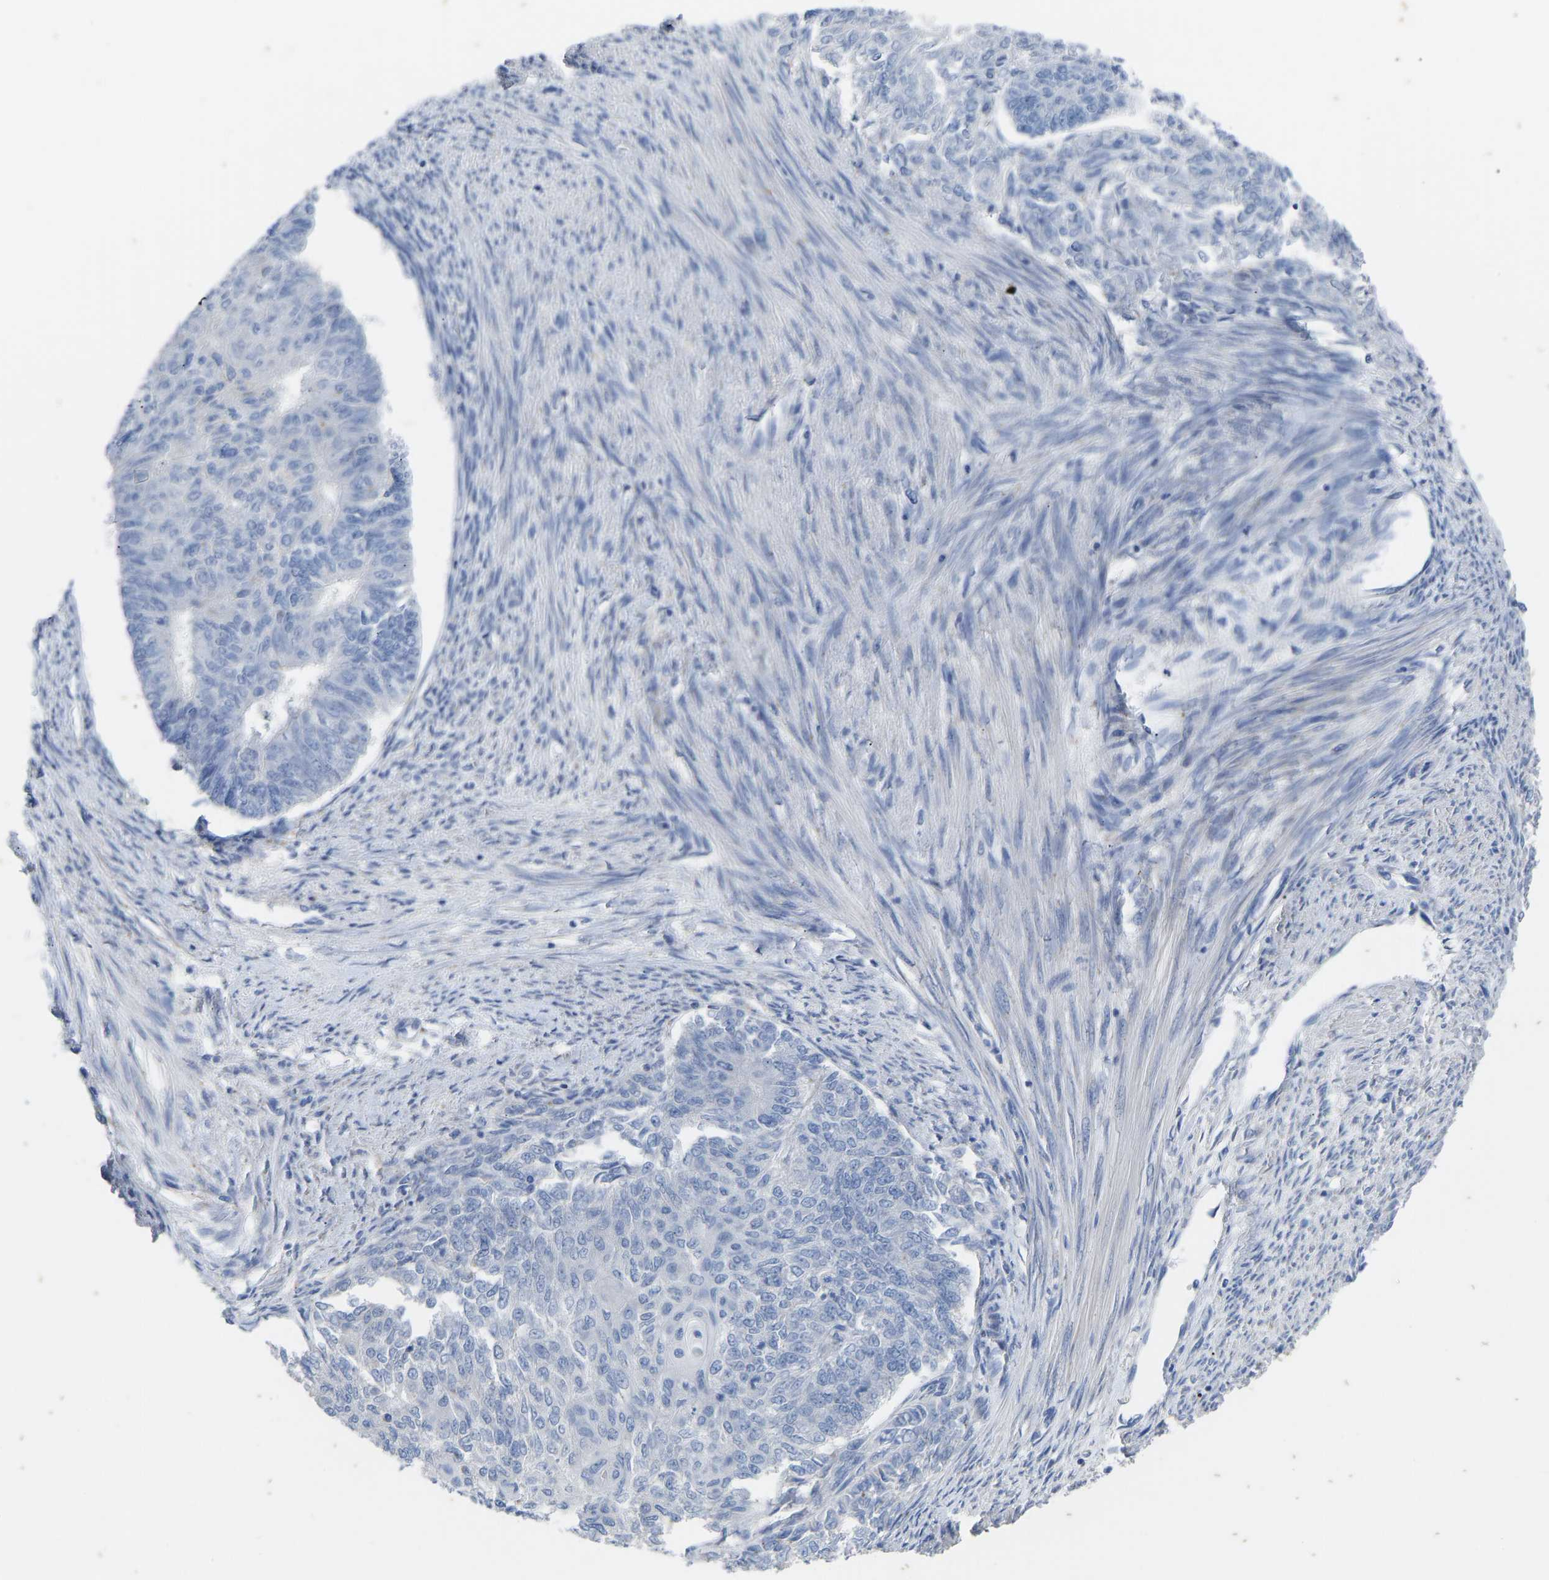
{"staining": {"intensity": "negative", "quantity": "none", "location": "none"}, "tissue": "endometrial cancer", "cell_type": "Tumor cells", "image_type": "cancer", "snomed": [{"axis": "morphology", "description": "Adenocarcinoma, NOS"}, {"axis": "topography", "description": "Endometrium"}], "caption": "IHC image of human endometrial cancer (adenocarcinoma) stained for a protein (brown), which shows no positivity in tumor cells.", "gene": "OLIG2", "patient": {"sex": "female", "age": 32}}